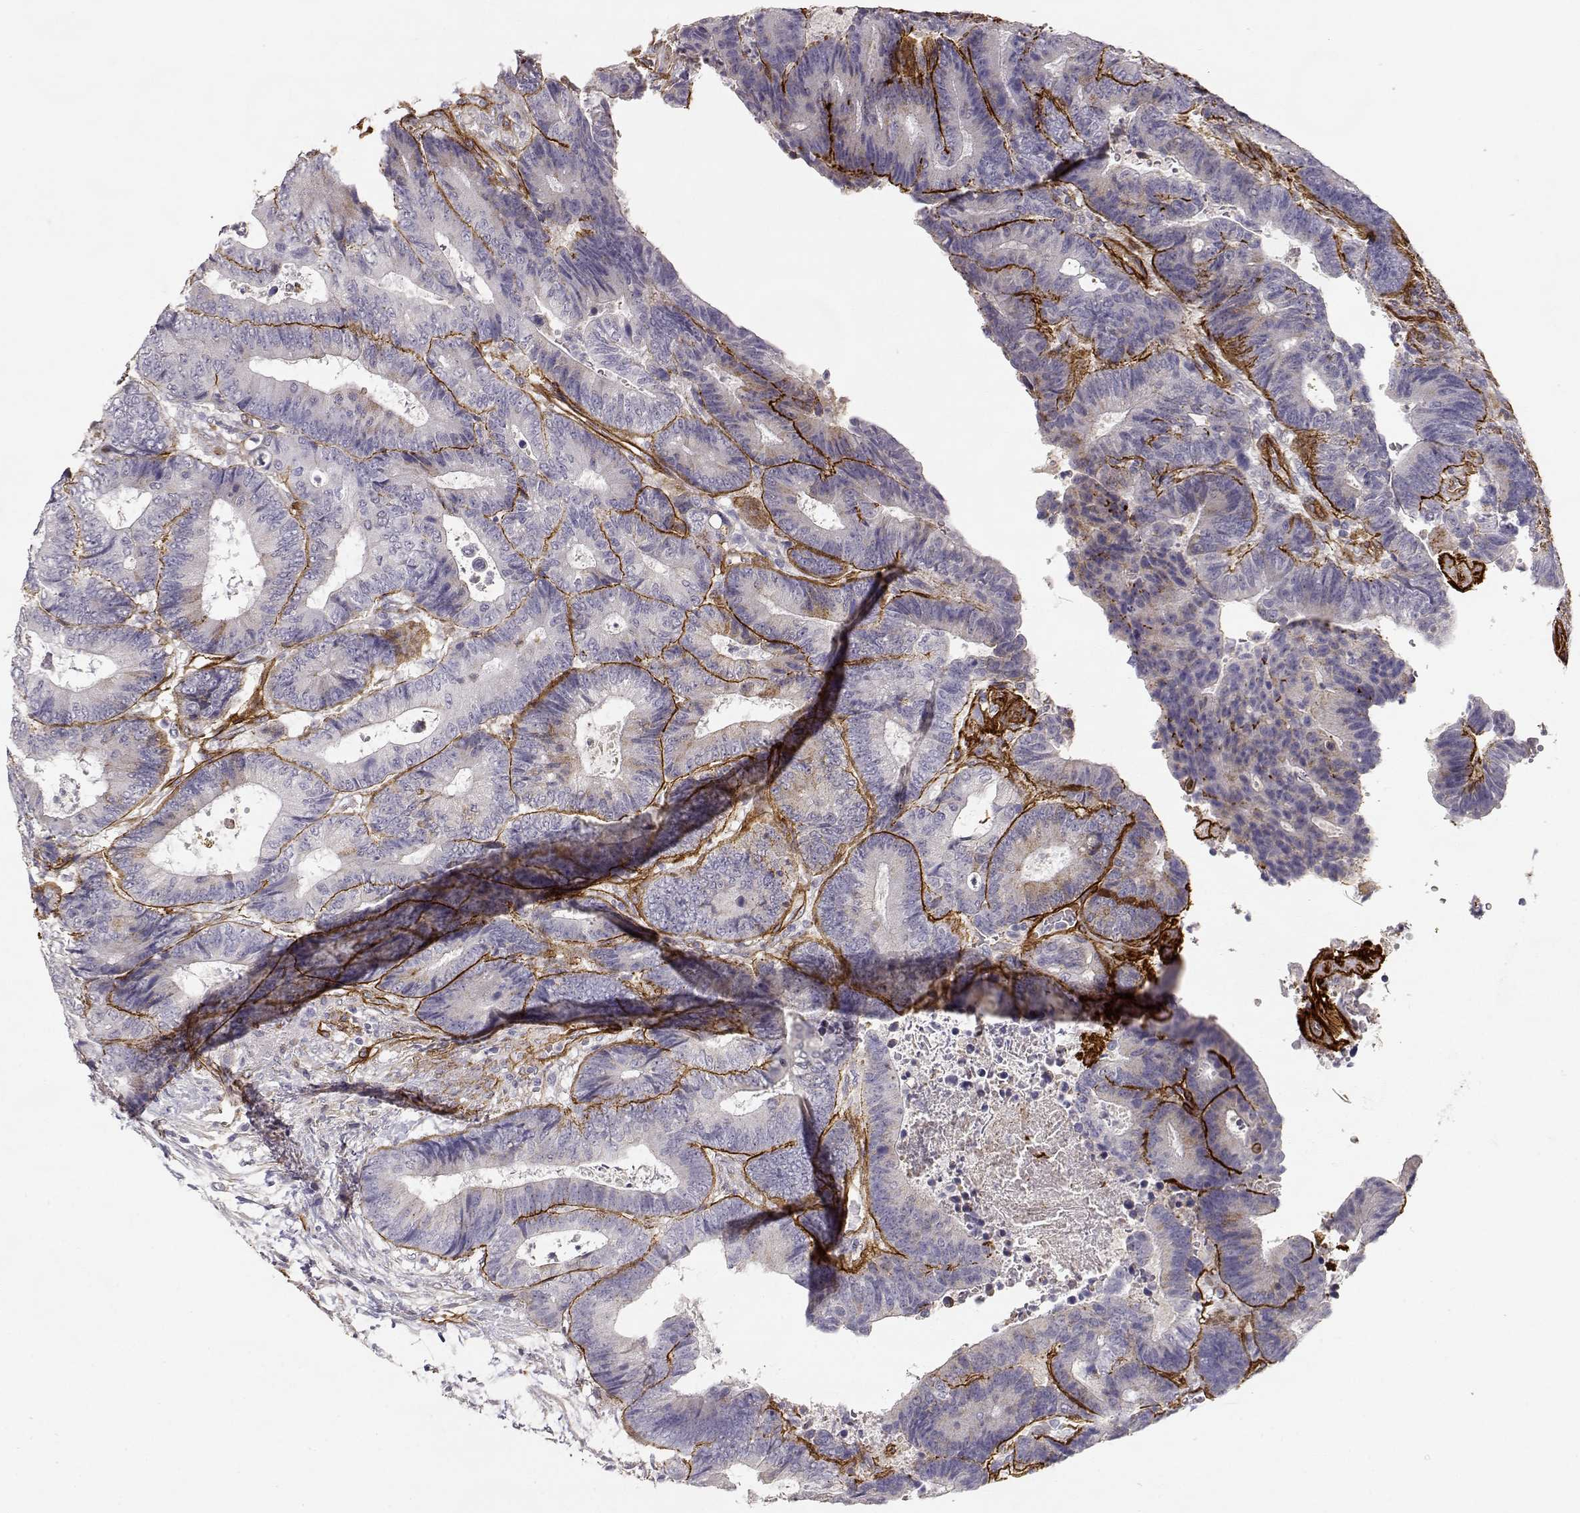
{"staining": {"intensity": "negative", "quantity": "none", "location": "none"}, "tissue": "colorectal cancer", "cell_type": "Tumor cells", "image_type": "cancer", "snomed": [{"axis": "morphology", "description": "Adenocarcinoma, NOS"}, {"axis": "topography", "description": "Colon"}], "caption": "Immunohistochemistry photomicrograph of neoplastic tissue: human adenocarcinoma (colorectal) stained with DAB (3,3'-diaminobenzidine) shows no significant protein positivity in tumor cells.", "gene": "LAMC1", "patient": {"sex": "female", "age": 48}}